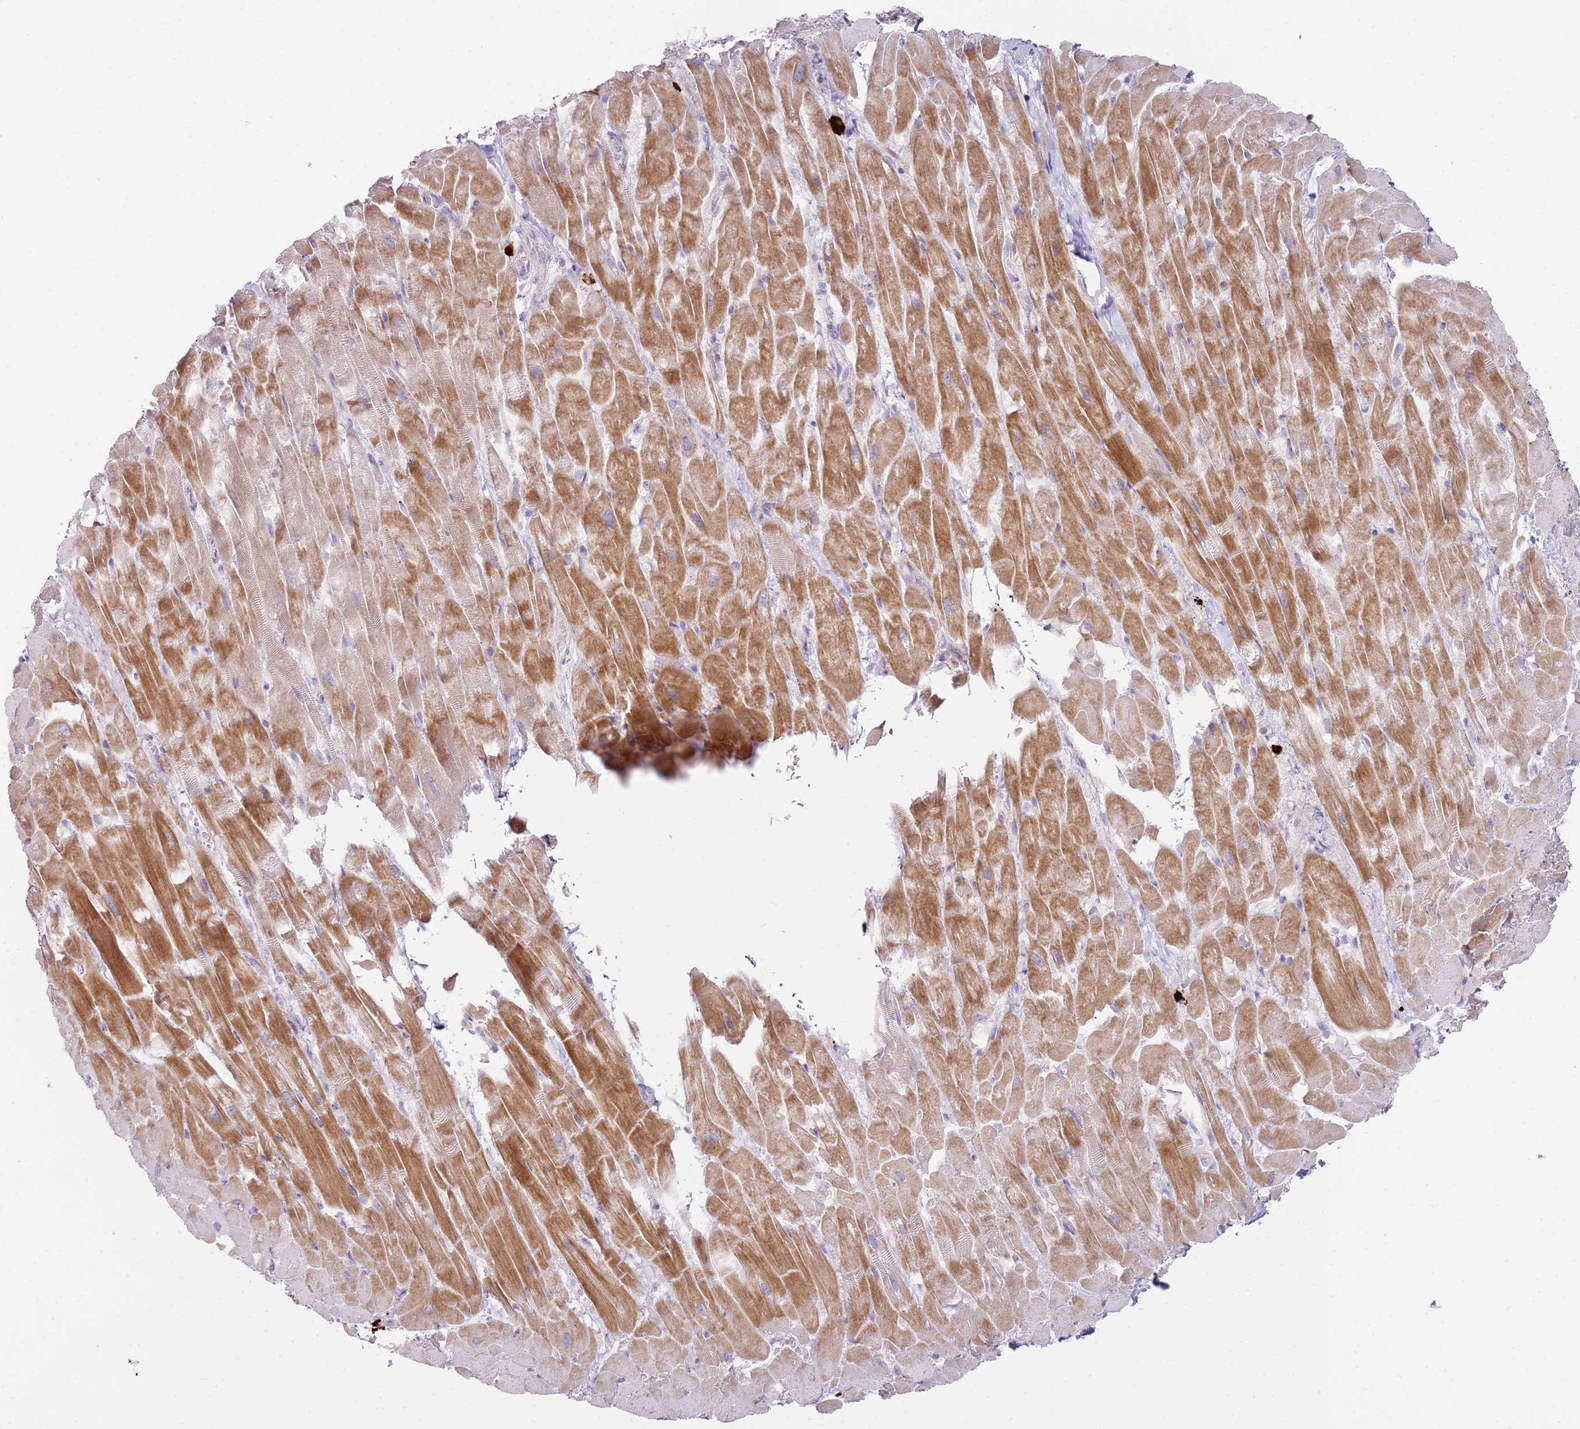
{"staining": {"intensity": "moderate", "quantity": ">75%", "location": "cytoplasmic/membranous"}, "tissue": "heart muscle", "cell_type": "Cardiomyocytes", "image_type": "normal", "snomed": [{"axis": "morphology", "description": "Normal tissue, NOS"}, {"axis": "topography", "description": "Heart"}], "caption": "Heart muscle was stained to show a protein in brown. There is medium levels of moderate cytoplasmic/membranous positivity in about >75% of cardiomyocytes.", "gene": "FPR1", "patient": {"sex": "male", "age": 37}}